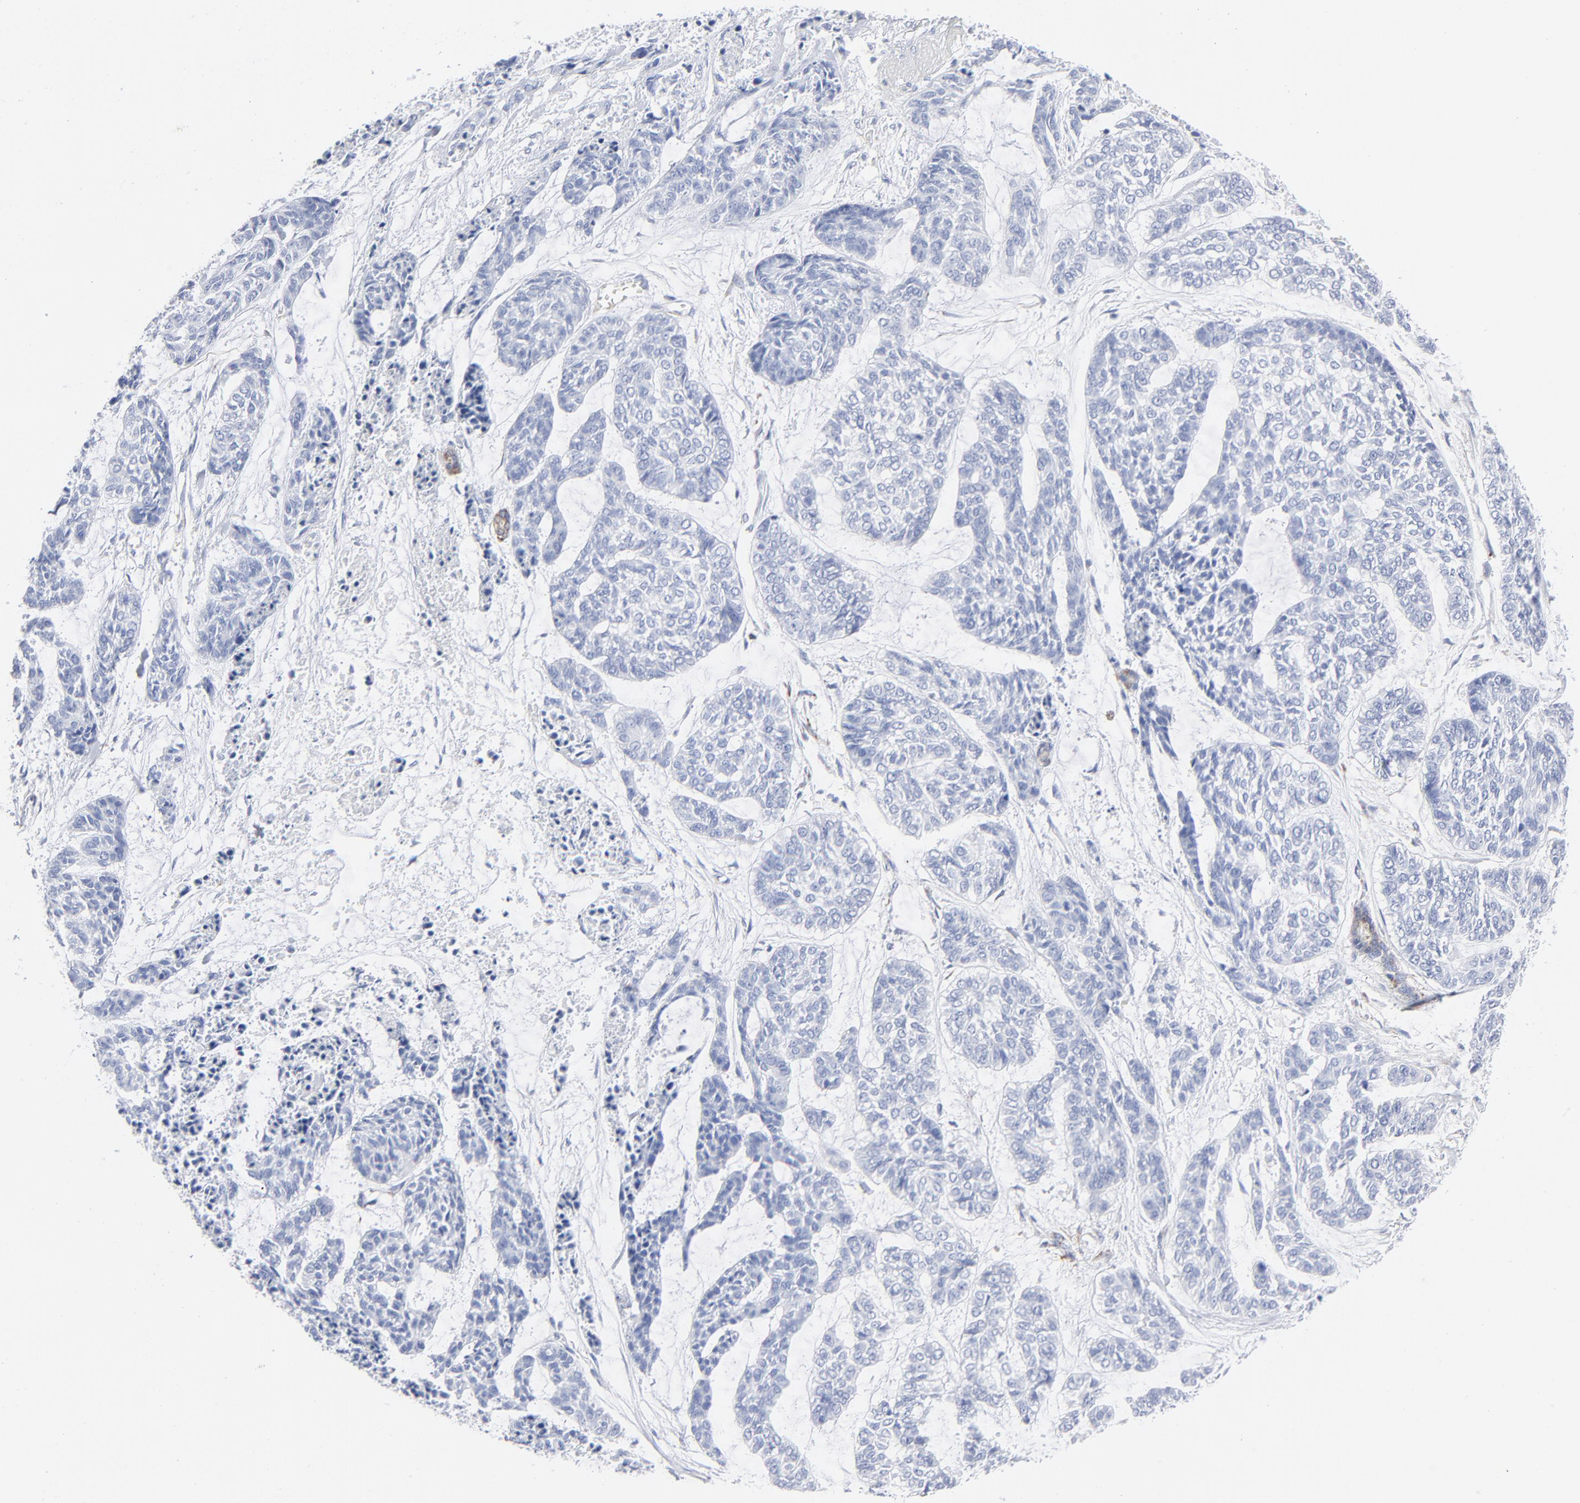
{"staining": {"intensity": "negative", "quantity": "none", "location": "none"}, "tissue": "skin cancer", "cell_type": "Tumor cells", "image_type": "cancer", "snomed": [{"axis": "morphology", "description": "Basal cell carcinoma"}, {"axis": "topography", "description": "Skin"}], "caption": "IHC photomicrograph of neoplastic tissue: human skin cancer (basal cell carcinoma) stained with DAB shows no significant protein staining in tumor cells.", "gene": "CHCHD10", "patient": {"sex": "female", "age": 64}}